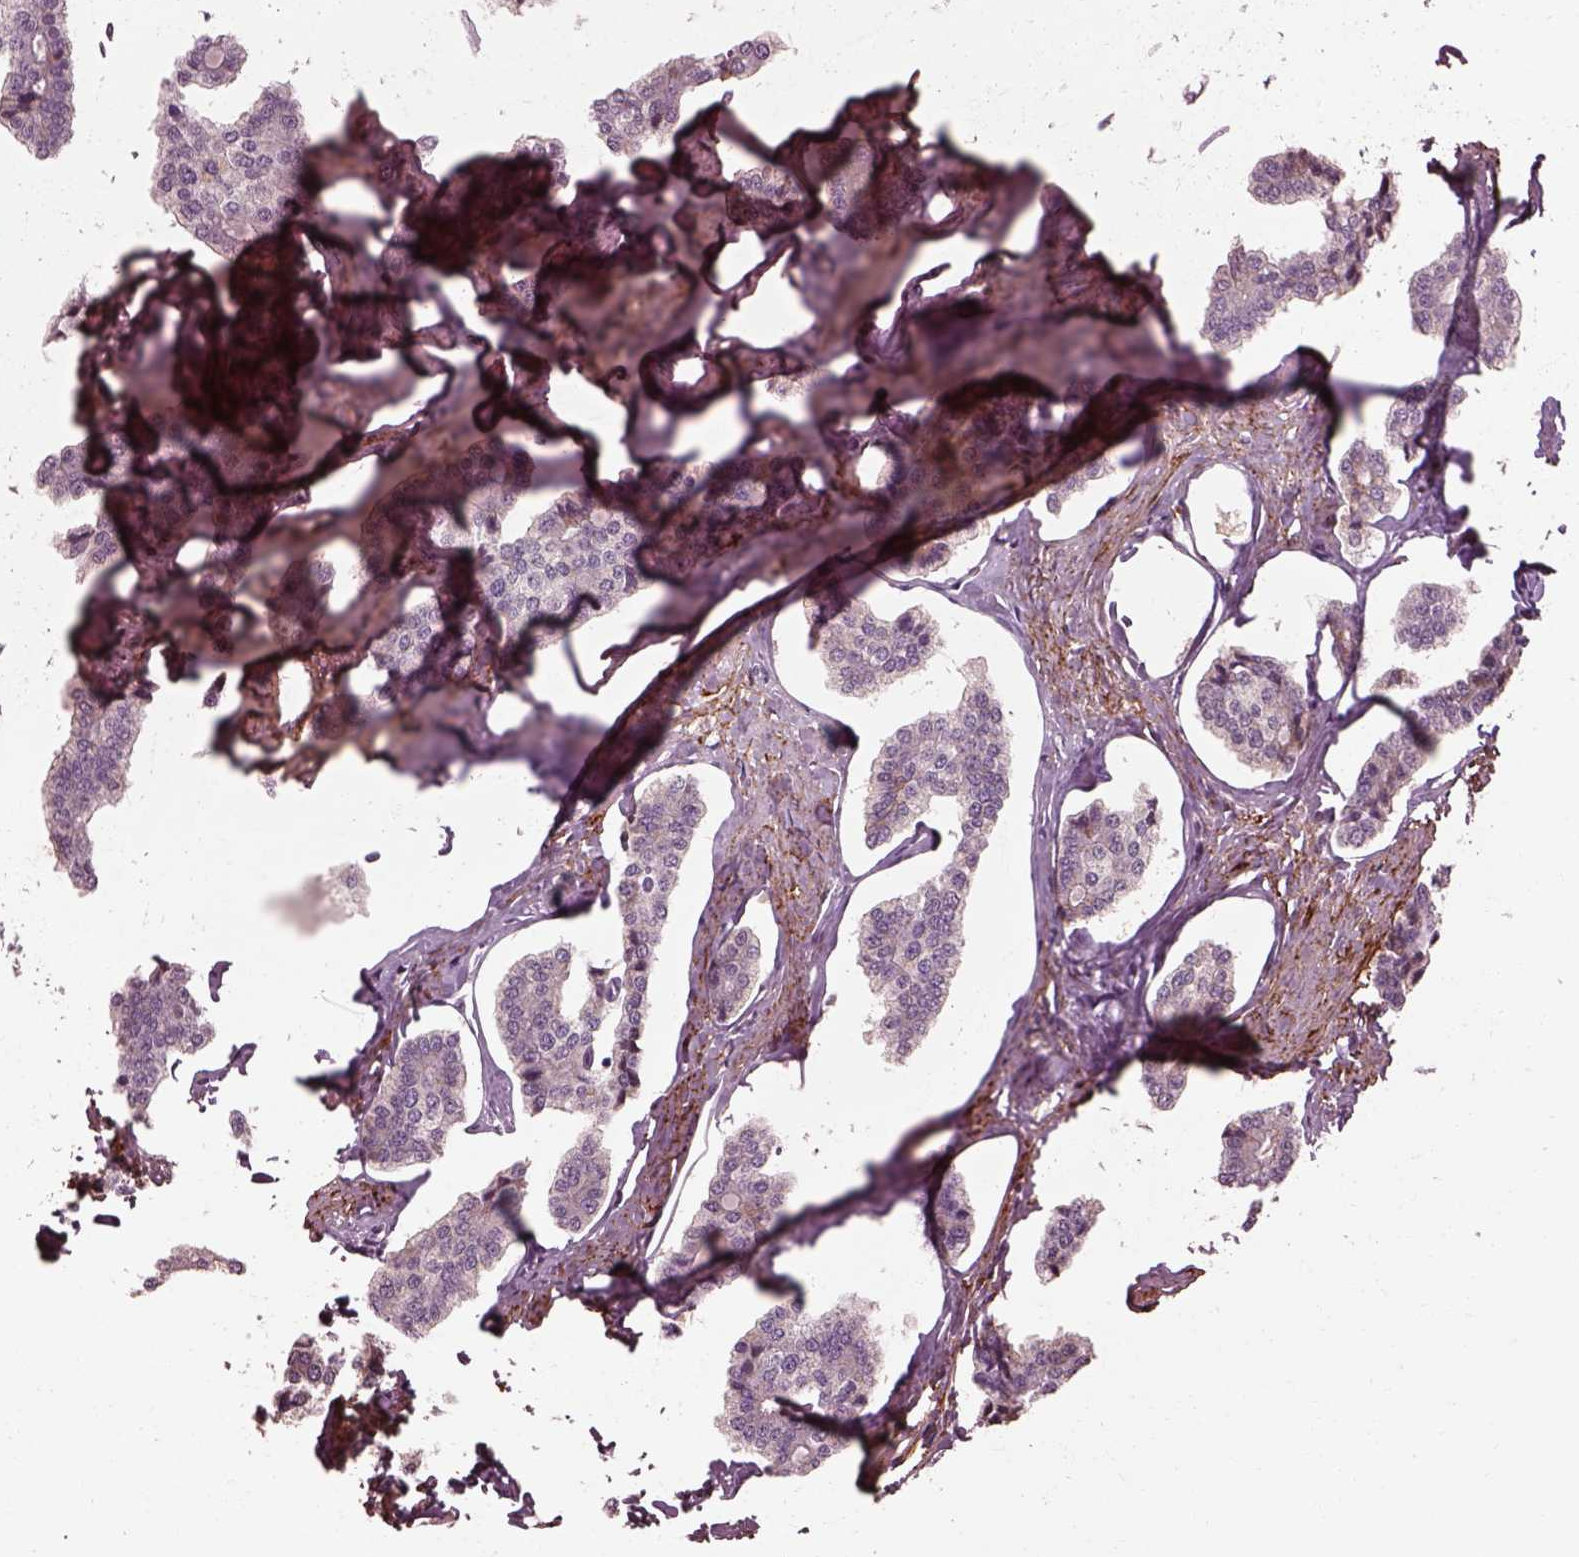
{"staining": {"intensity": "negative", "quantity": "none", "location": "none"}, "tissue": "carcinoid", "cell_type": "Tumor cells", "image_type": "cancer", "snomed": [{"axis": "morphology", "description": "Carcinoid, malignant, NOS"}, {"axis": "topography", "description": "Small intestine"}], "caption": "Malignant carcinoid was stained to show a protein in brown. There is no significant staining in tumor cells.", "gene": "EFEMP1", "patient": {"sex": "female", "age": 65}}